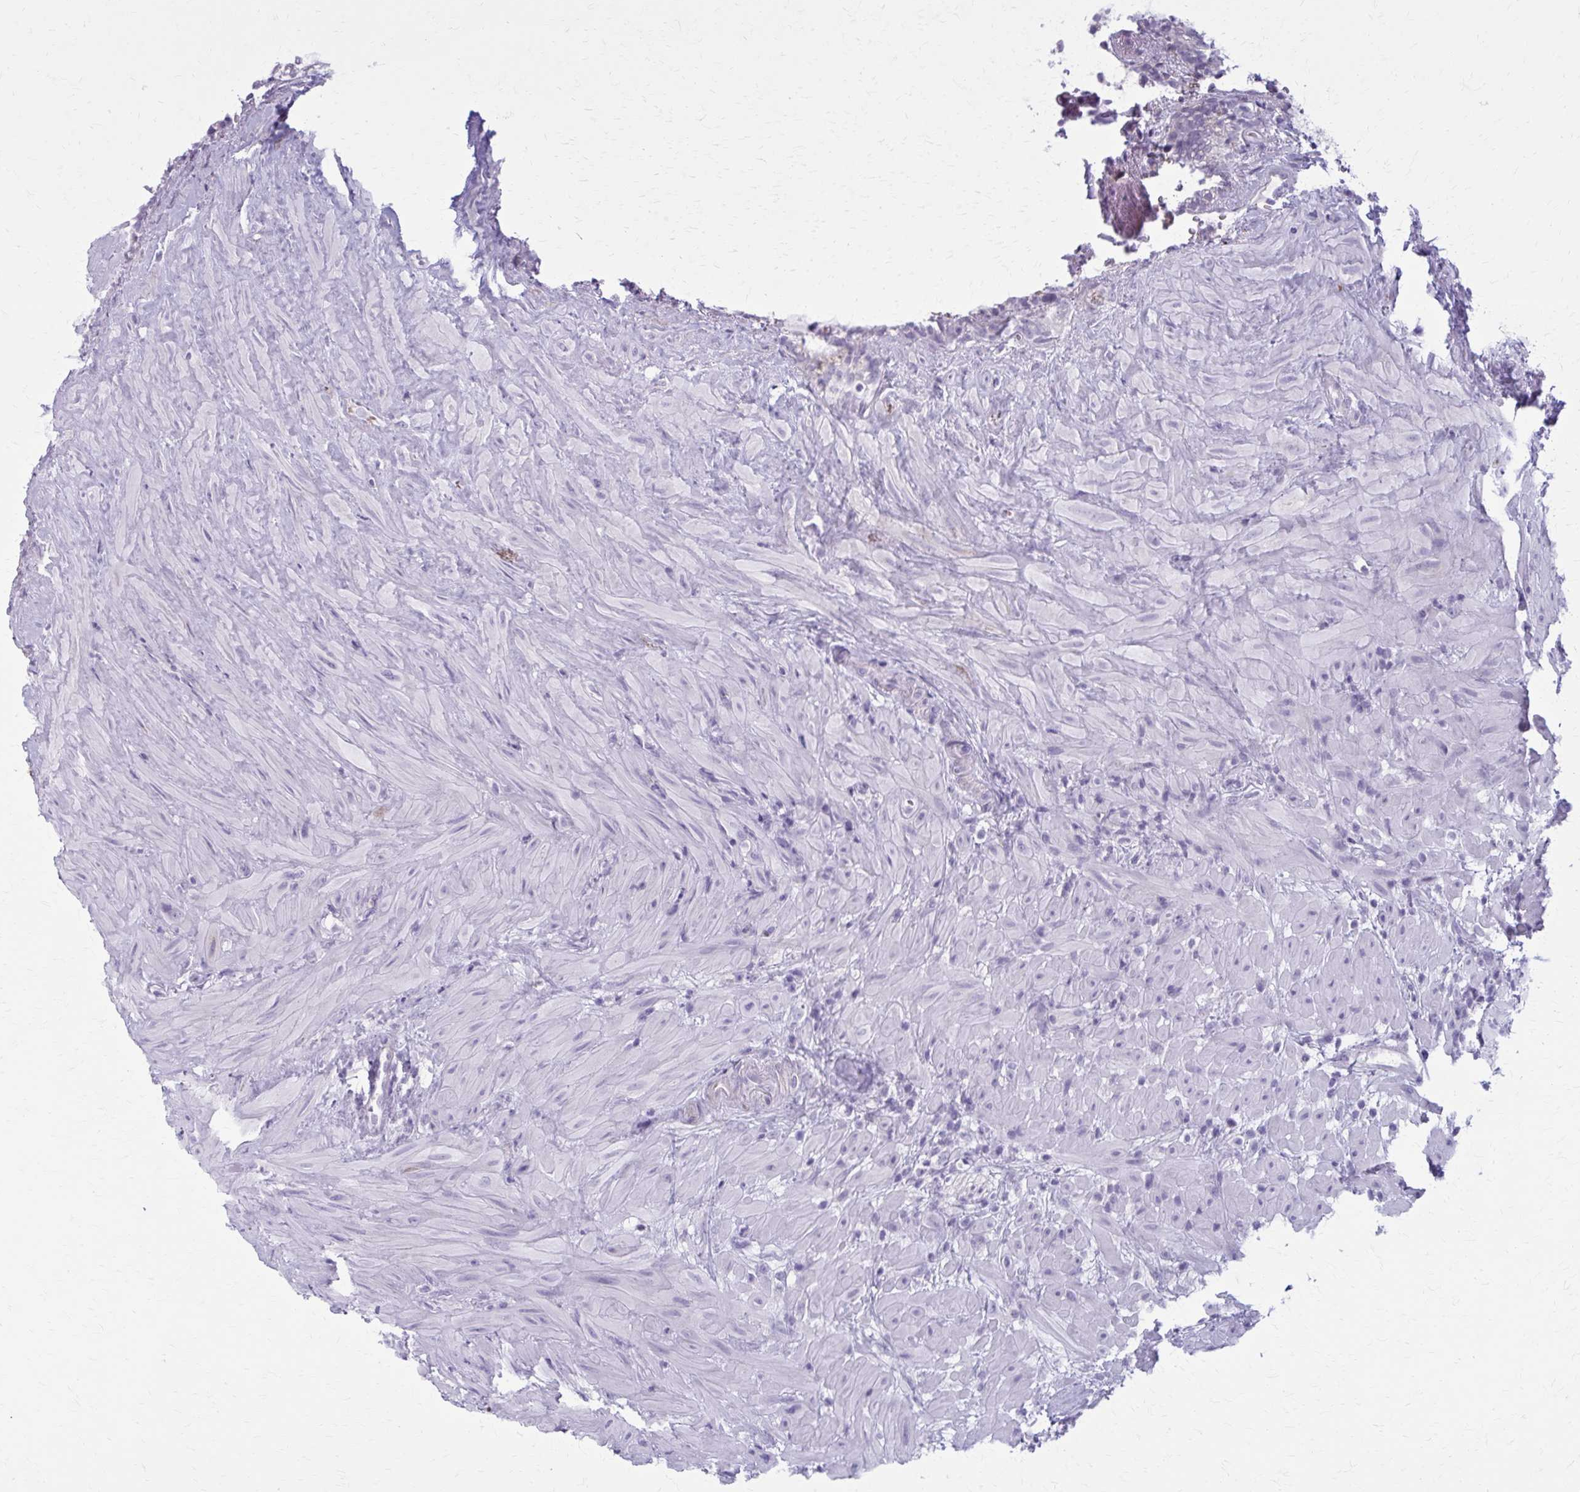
{"staining": {"intensity": "negative", "quantity": "none", "location": "none"}, "tissue": "seminal vesicle", "cell_type": "Glandular cells", "image_type": "normal", "snomed": [{"axis": "morphology", "description": "Normal tissue, NOS"}, {"axis": "topography", "description": "Seminal veicle"}], "caption": "Glandular cells are negative for brown protein staining in benign seminal vesicle. (Brightfield microscopy of DAB immunohistochemistry at high magnification).", "gene": "CASQ2", "patient": {"sex": "male", "age": 76}}